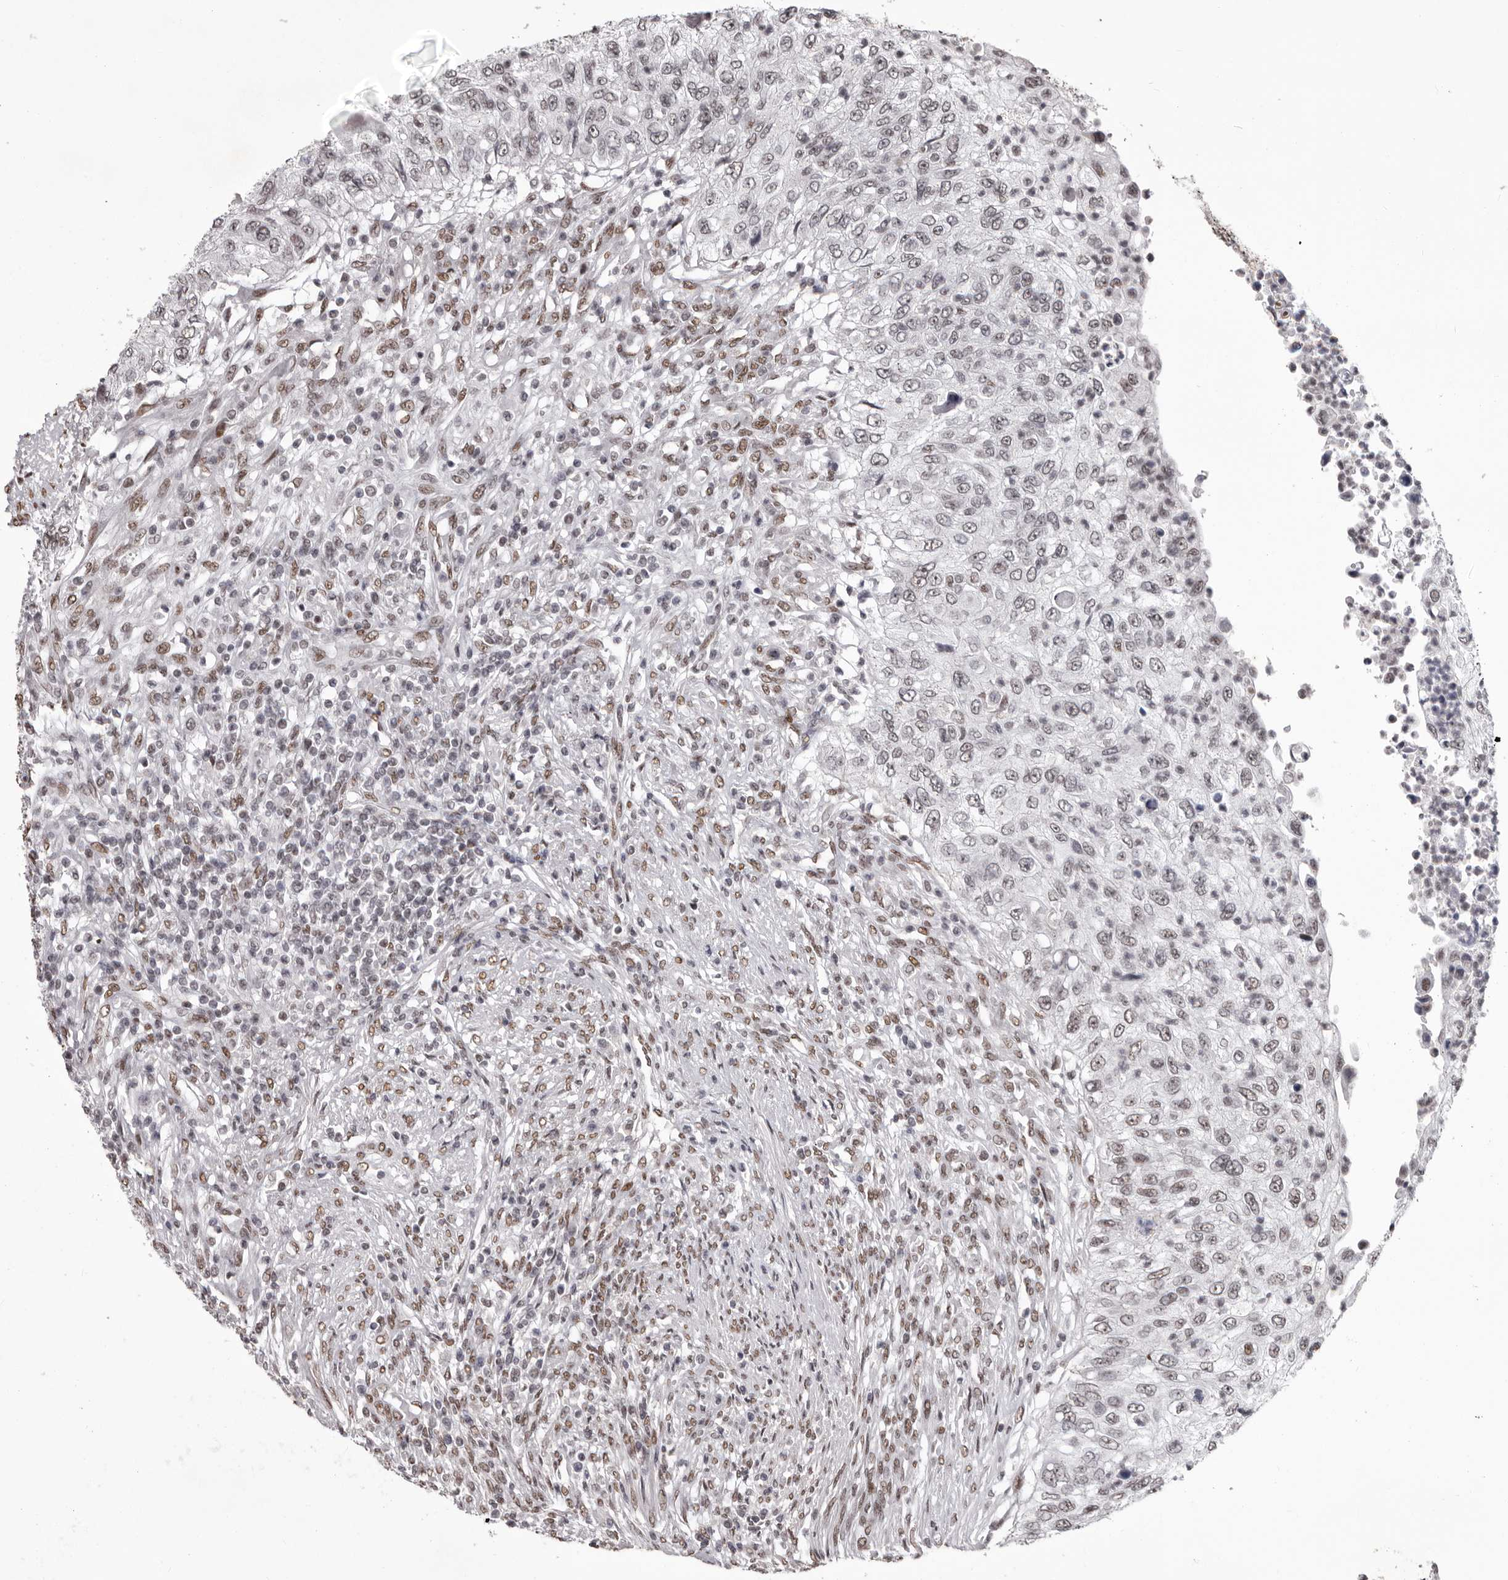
{"staining": {"intensity": "weak", "quantity": "25%-75%", "location": "nuclear"}, "tissue": "urothelial cancer", "cell_type": "Tumor cells", "image_type": "cancer", "snomed": [{"axis": "morphology", "description": "Urothelial carcinoma, High grade"}, {"axis": "topography", "description": "Urinary bladder"}], "caption": "DAB immunohistochemical staining of urothelial cancer reveals weak nuclear protein positivity in about 25%-75% of tumor cells.", "gene": "NUMA1", "patient": {"sex": "female", "age": 60}}